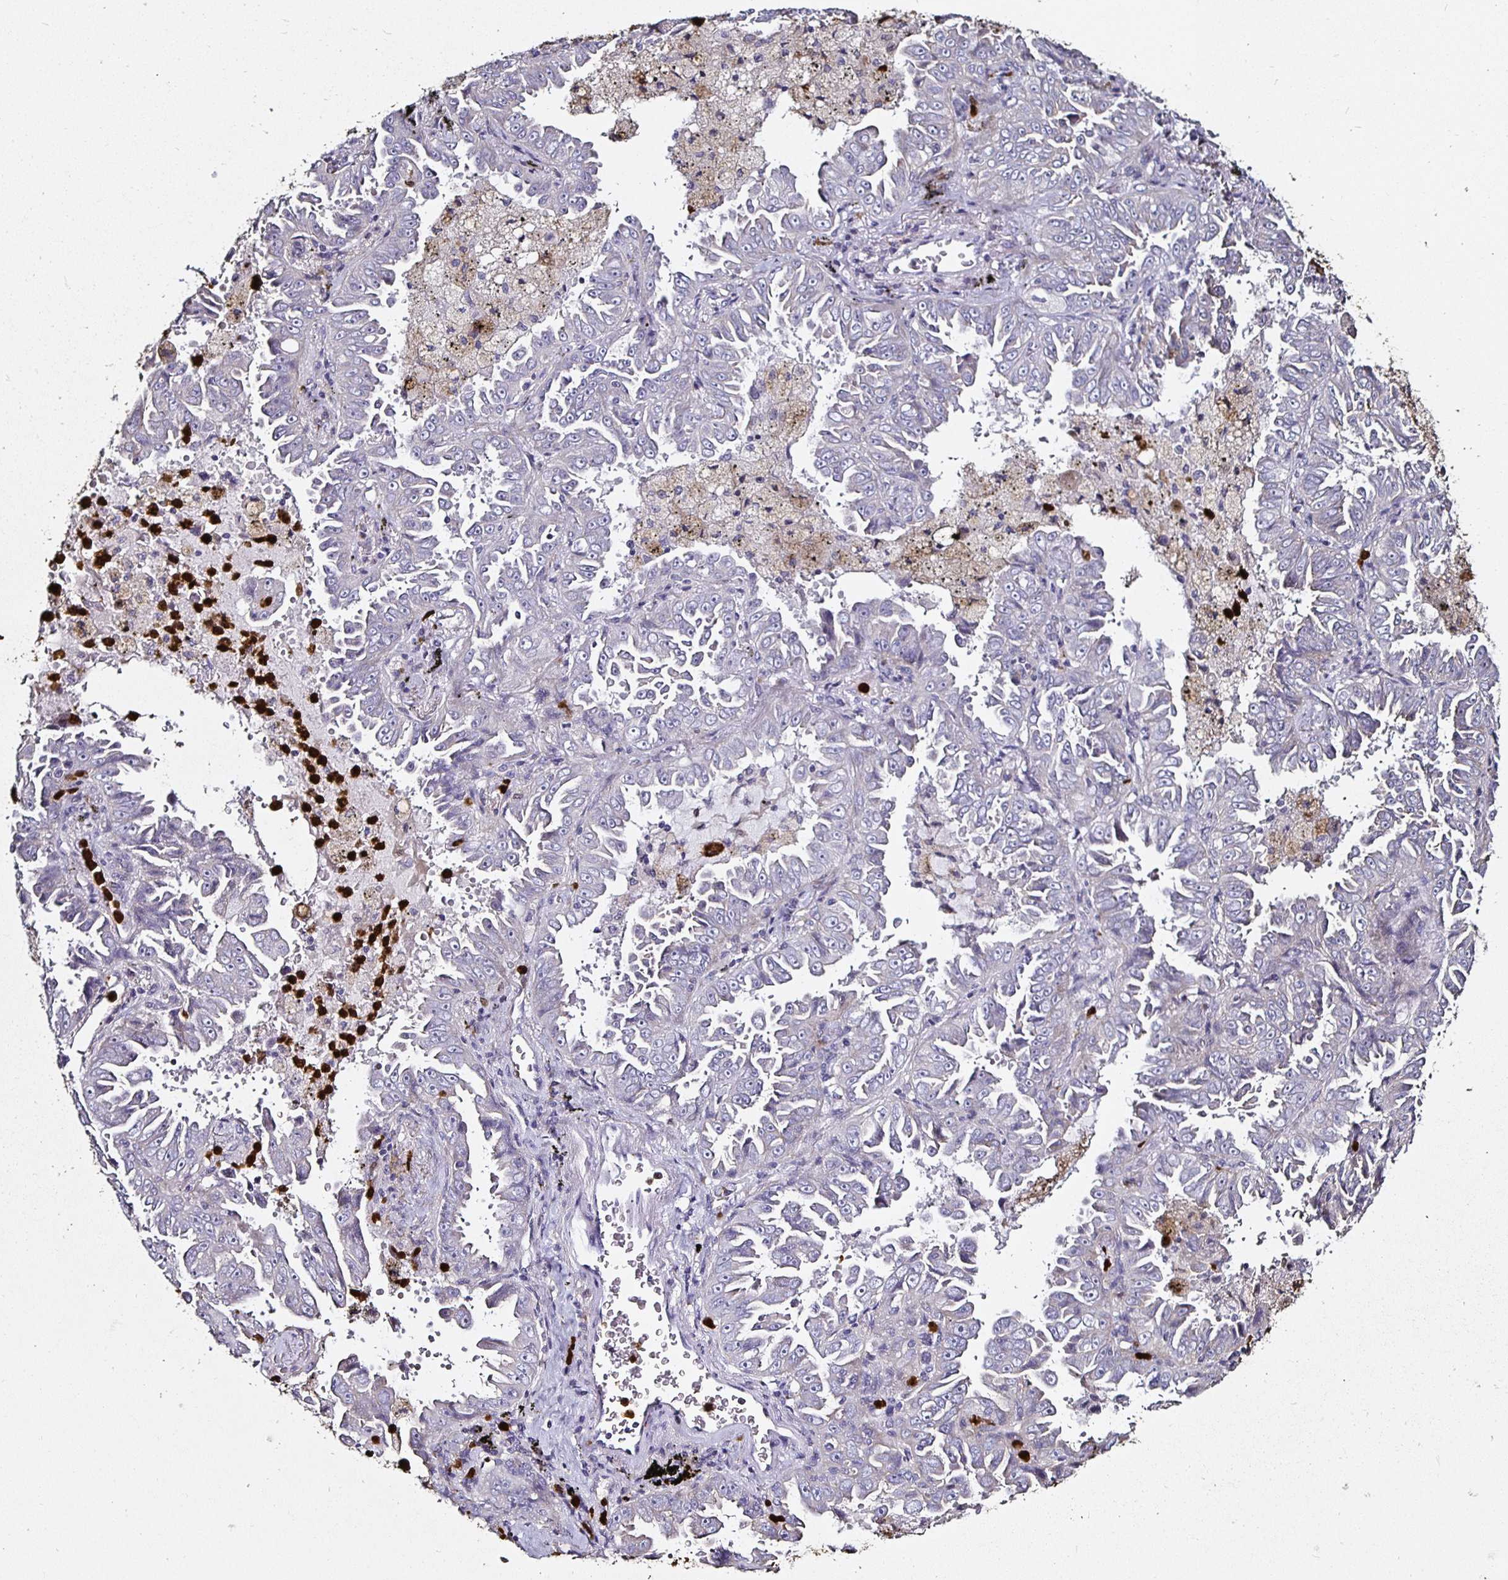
{"staining": {"intensity": "negative", "quantity": "none", "location": "none"}, "tissue": "lung cancer", "cell_type": "Tumor cells", "image_type": "cancer", "snomed": [{"axis": "morphology", "description": "Adenocarcinoma, NOS"}, {"axis": "topography", "description": "Lung"}], "caption": "Immunohistochemistry photomicrograph of lung adenocarcinoma stained for a protein (brown), which shows no expression in tumor cells.", "gene": "TLR4", "patient": {"sex": "female", "age": 52}}